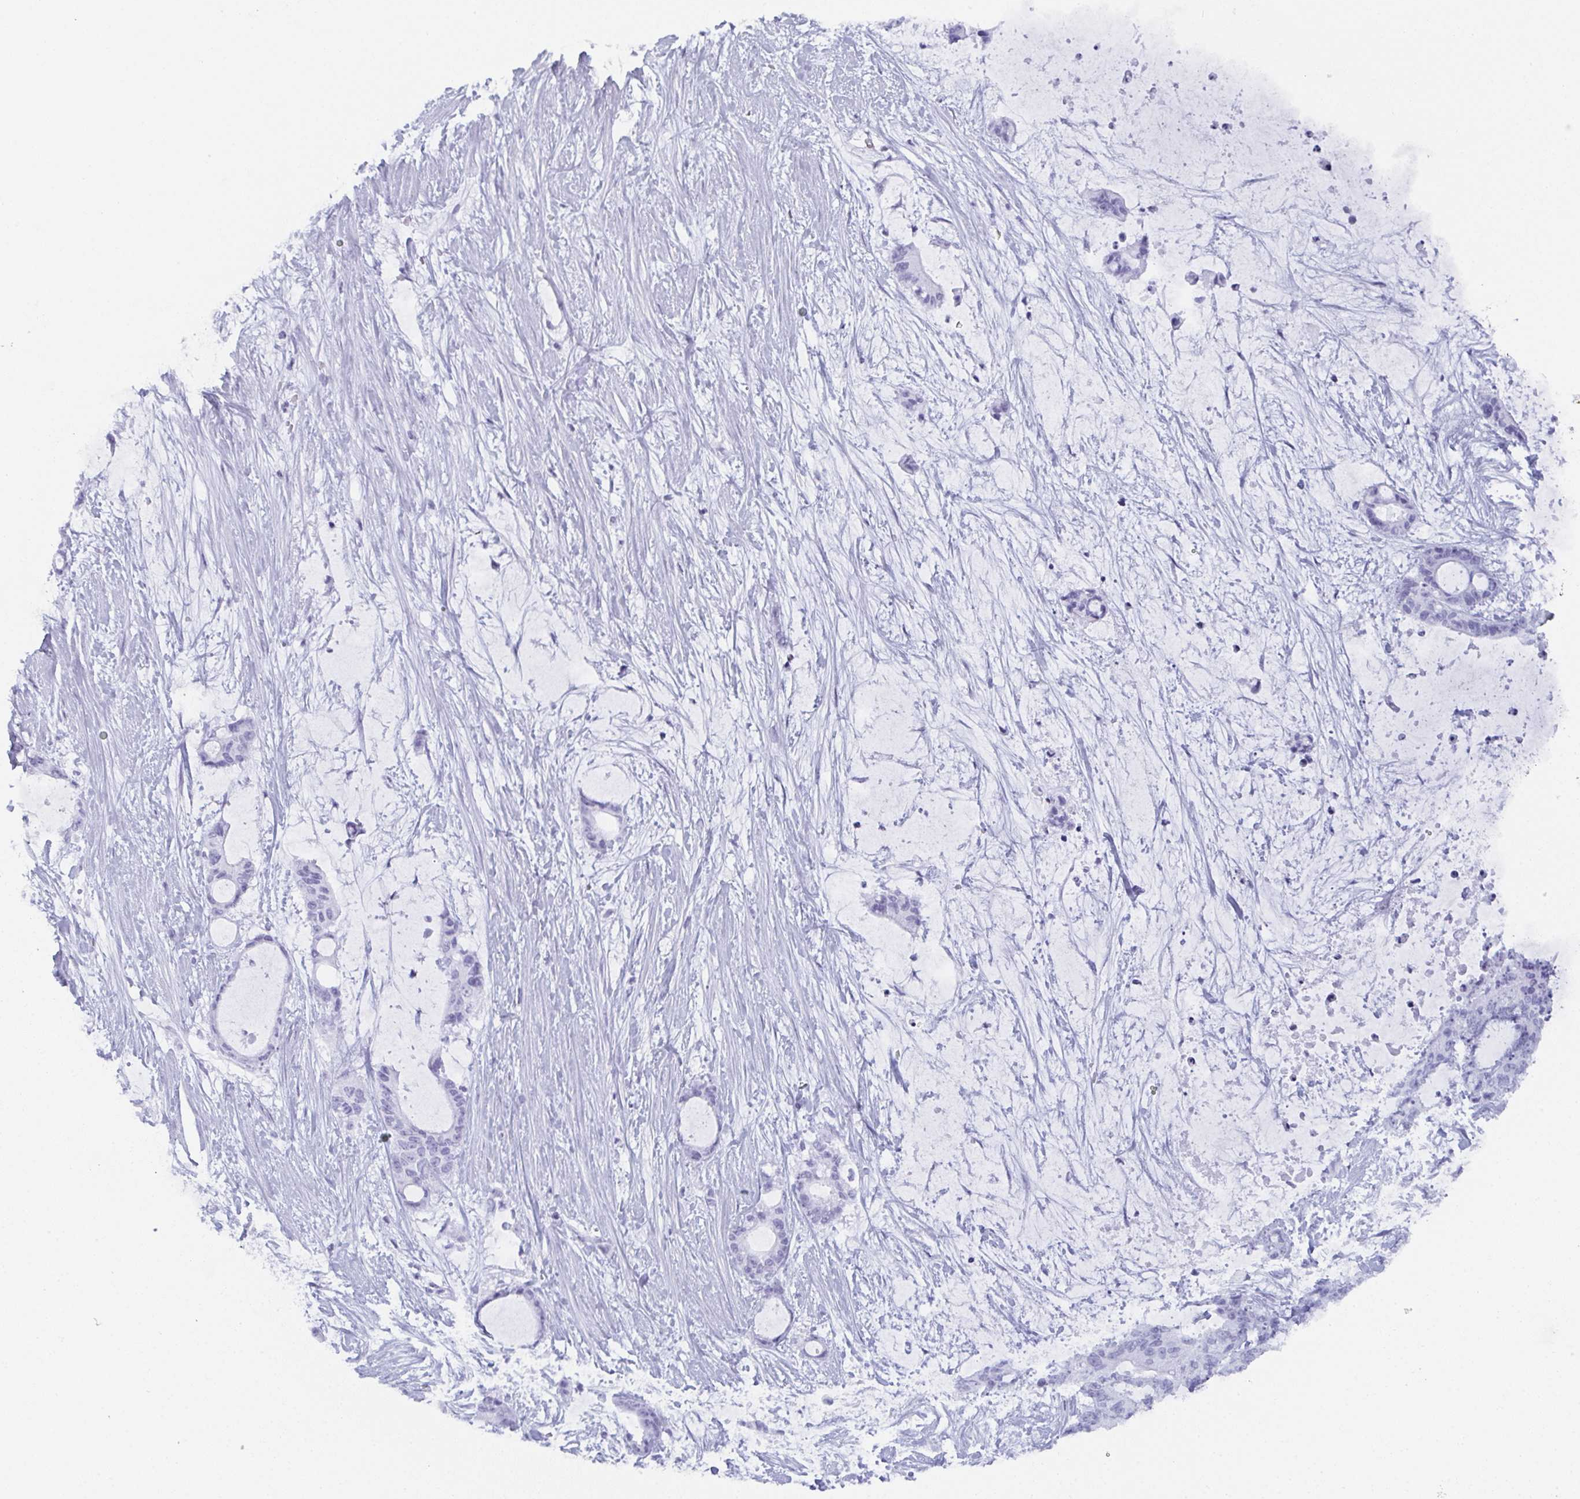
{"staining": {"intensity": "negative", "quantity": "none", "location": "none"}, "tissue": "liver cancer", "cell_type": "Tumor cells", "image_type": "cancer", "snomed": [{"axis": "morphology", "description": "Normal tissue, NOS"}, {"axis": "morphology", "description": "Cholangiocarcinoma"}, {"axis": "topography", "description": "Liver"}, {"axis": "topography", "description": "Peripheral nerve tissue"}], "caption": "IHC histopathology image of human cholangiocarcinoma (liver) stained for a protein (brown), which displays no expression in tumor cells. (Immunohistochemistry, brightfield microscopy, high magnification).", "gene": "PYCR3", "patient": {"sex": "female", "age": 73}}